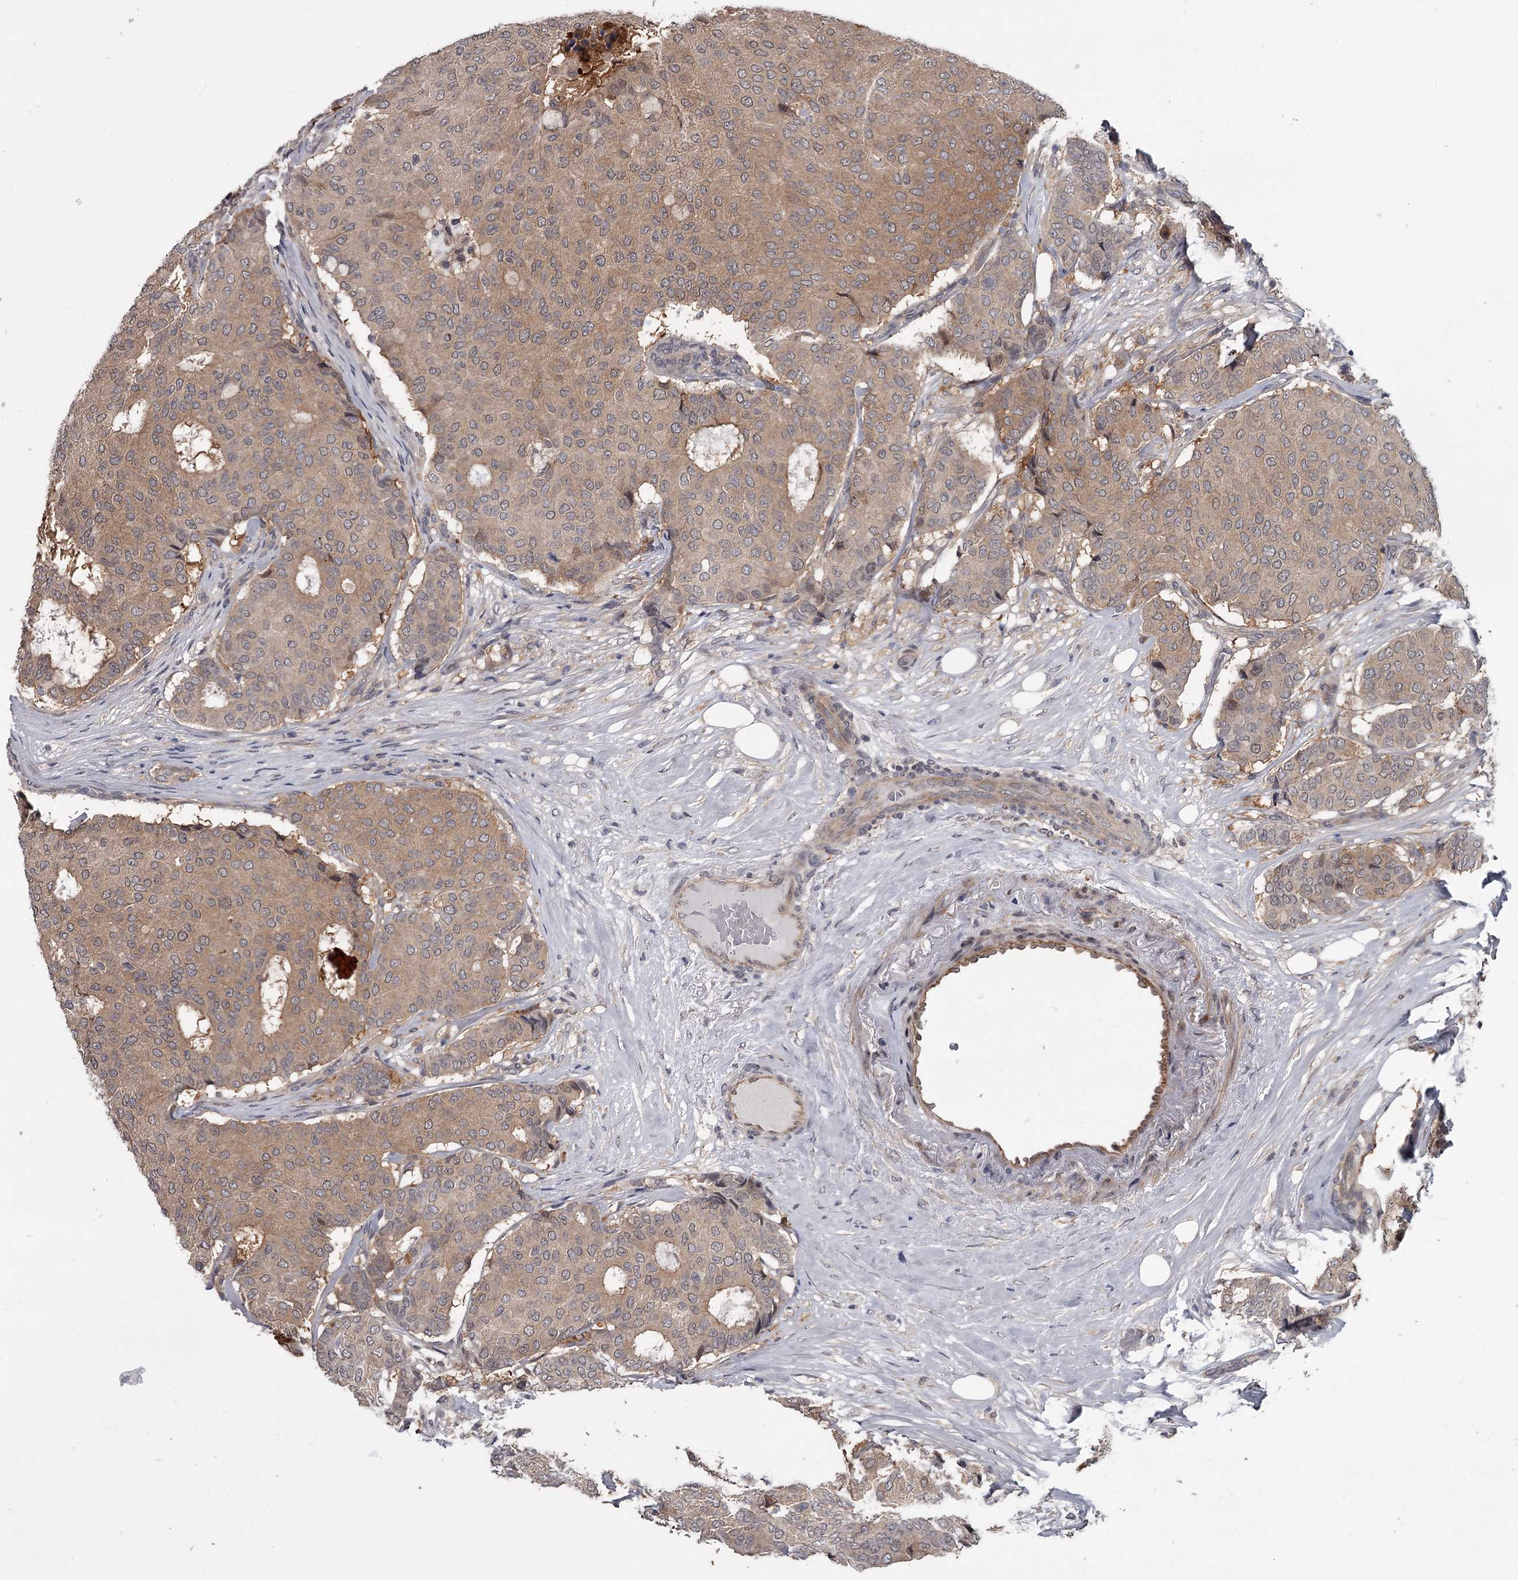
{"staining": {"intensity": "weak", "quantity": ">75%", "location": "cytoplasmic/membranous"}, "tissue": "breast cancer", "cell_type": "Tumor cells", "image_type": "cancer", "snomed": [{"axis": "morphology", "description": "Duct carcinoma"}, {"axis": "topography", "description": "Breast"}], "caption": "DAB (3,3'-diaminobenzidine) immunohistochemical staining of breast cancer displays weak cytoplasmic/membranous protein expression in about >75% of tumor cells.", "gene": "DAO", "patient": {"sex": "female", "age": 75}}